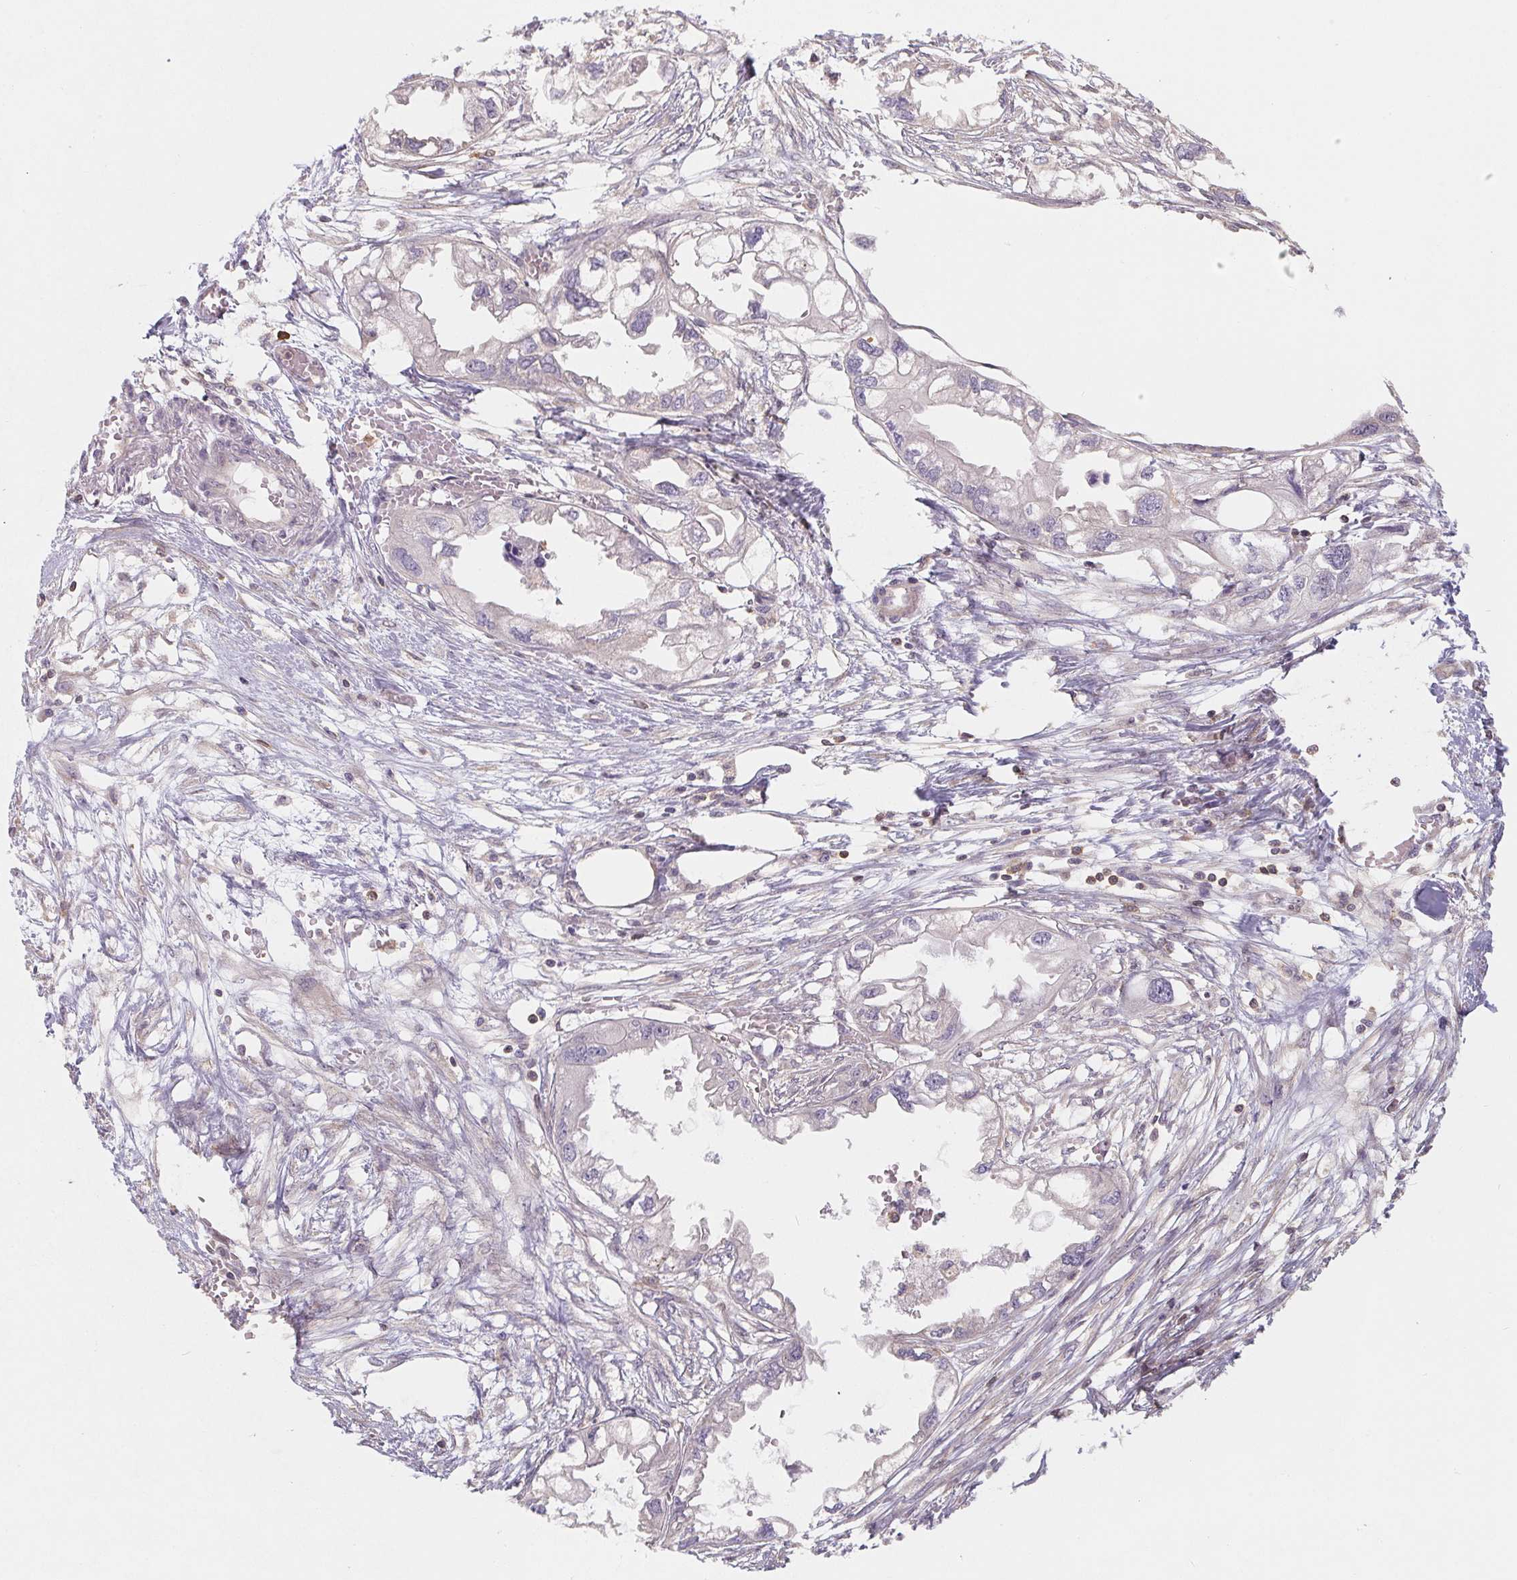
{"staining": {"intensity": "negative", "quantity": "none", "location": "none"}, "tissue": "endometrial cancer", "cell_type": "Tumor cells", "image_type": "cancer", "snomed": [{"axis": "morphology", "description": "Adenocarcinoma, NOS"}, {"axis": "morphology", "description": "Adenocarcinoma, metastatic, NOS"}, {"axis": "topography", "description": "Adipose tissue"}, {"axis": "topography", "description": "Endometrium"}], "caption": "Immunohistochemical staining of human endometrial cancer reveals no significant expression in tumor cells.", "gene": "ANKRD13A", "patient": {"sex": "female", "age": 67}}